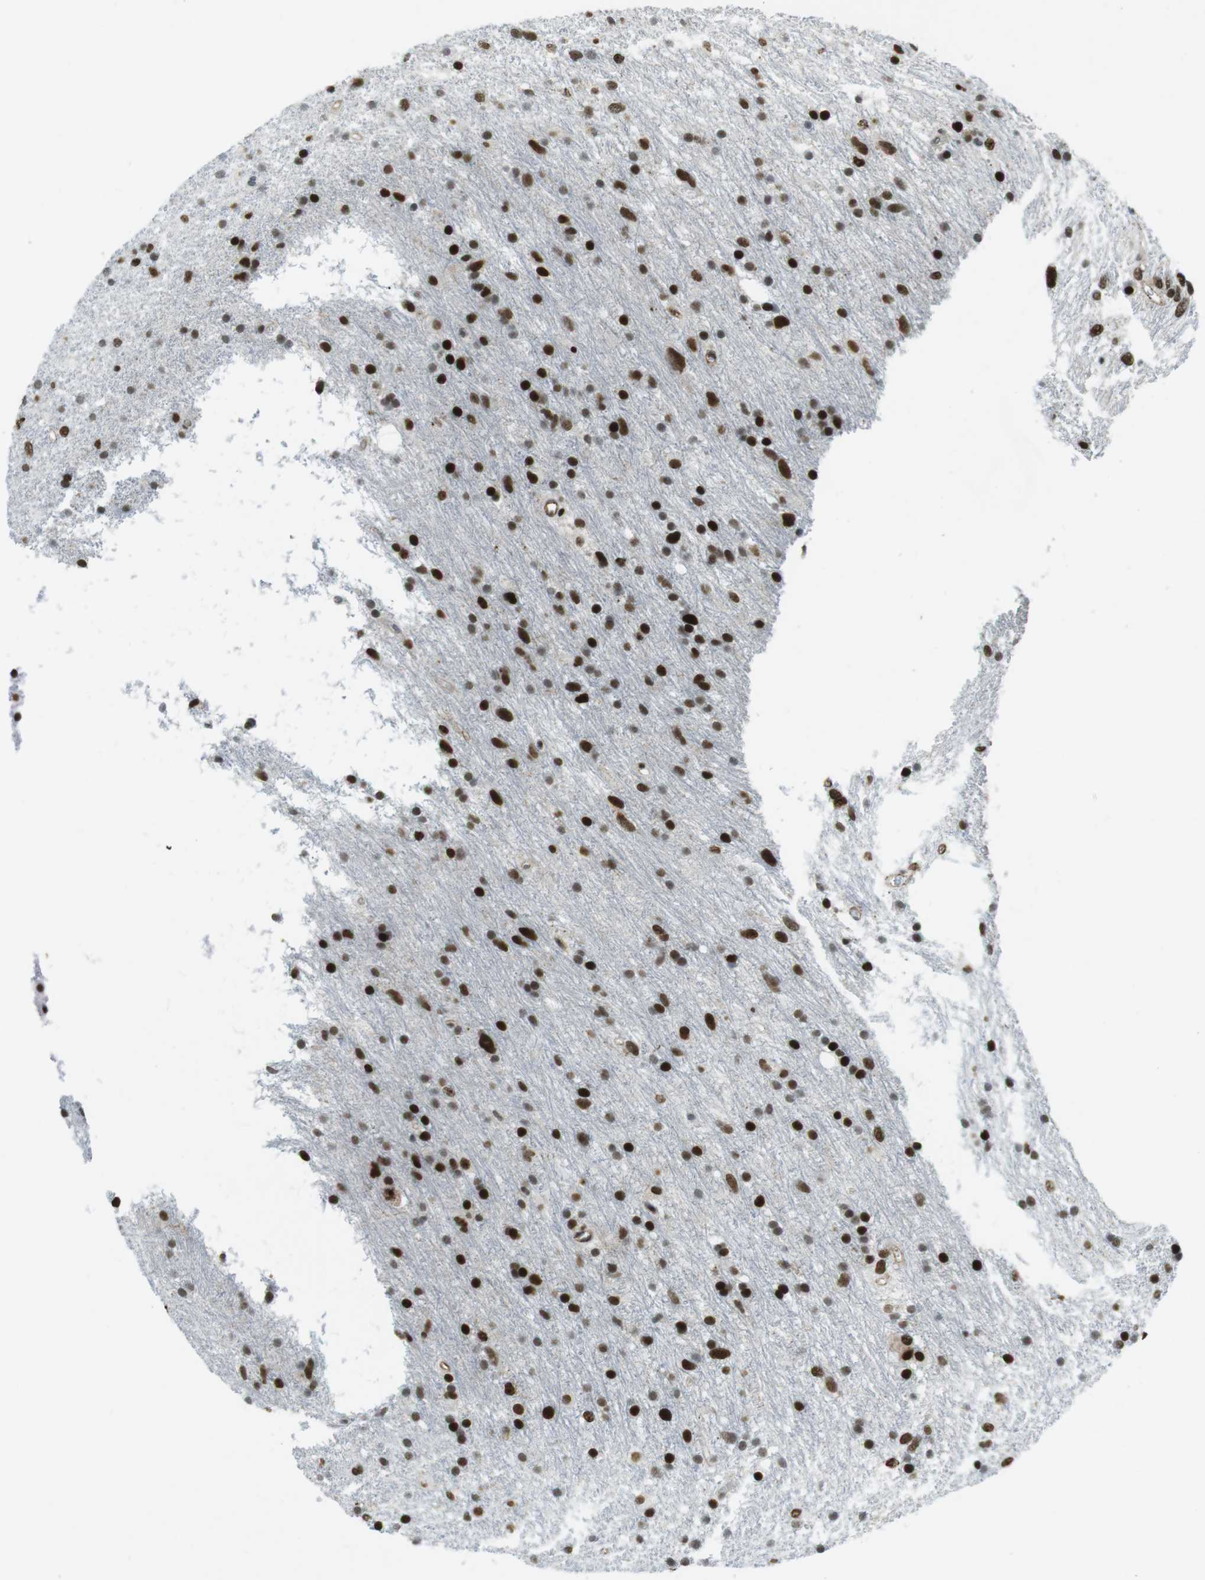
{"staining": {"intensity": "strong", "quantity": ">75%", "location": "nuclear"}, "tissue": "glioma", "cell_type": "Tumor cells", "image_type": "cancer", "snomed": [{"axis": "morphology", "description": "Glioma, malignant, Low grade"}, {"axis": "topography", "description": "Brain"}], "caption": "The immunohistochemical stain shows strong nuclear positivity in tumor cells of malignant glioma (low-grade) tissue.", "gene": "ARID1A", "patient": {"sex": "male", "age": 77}}